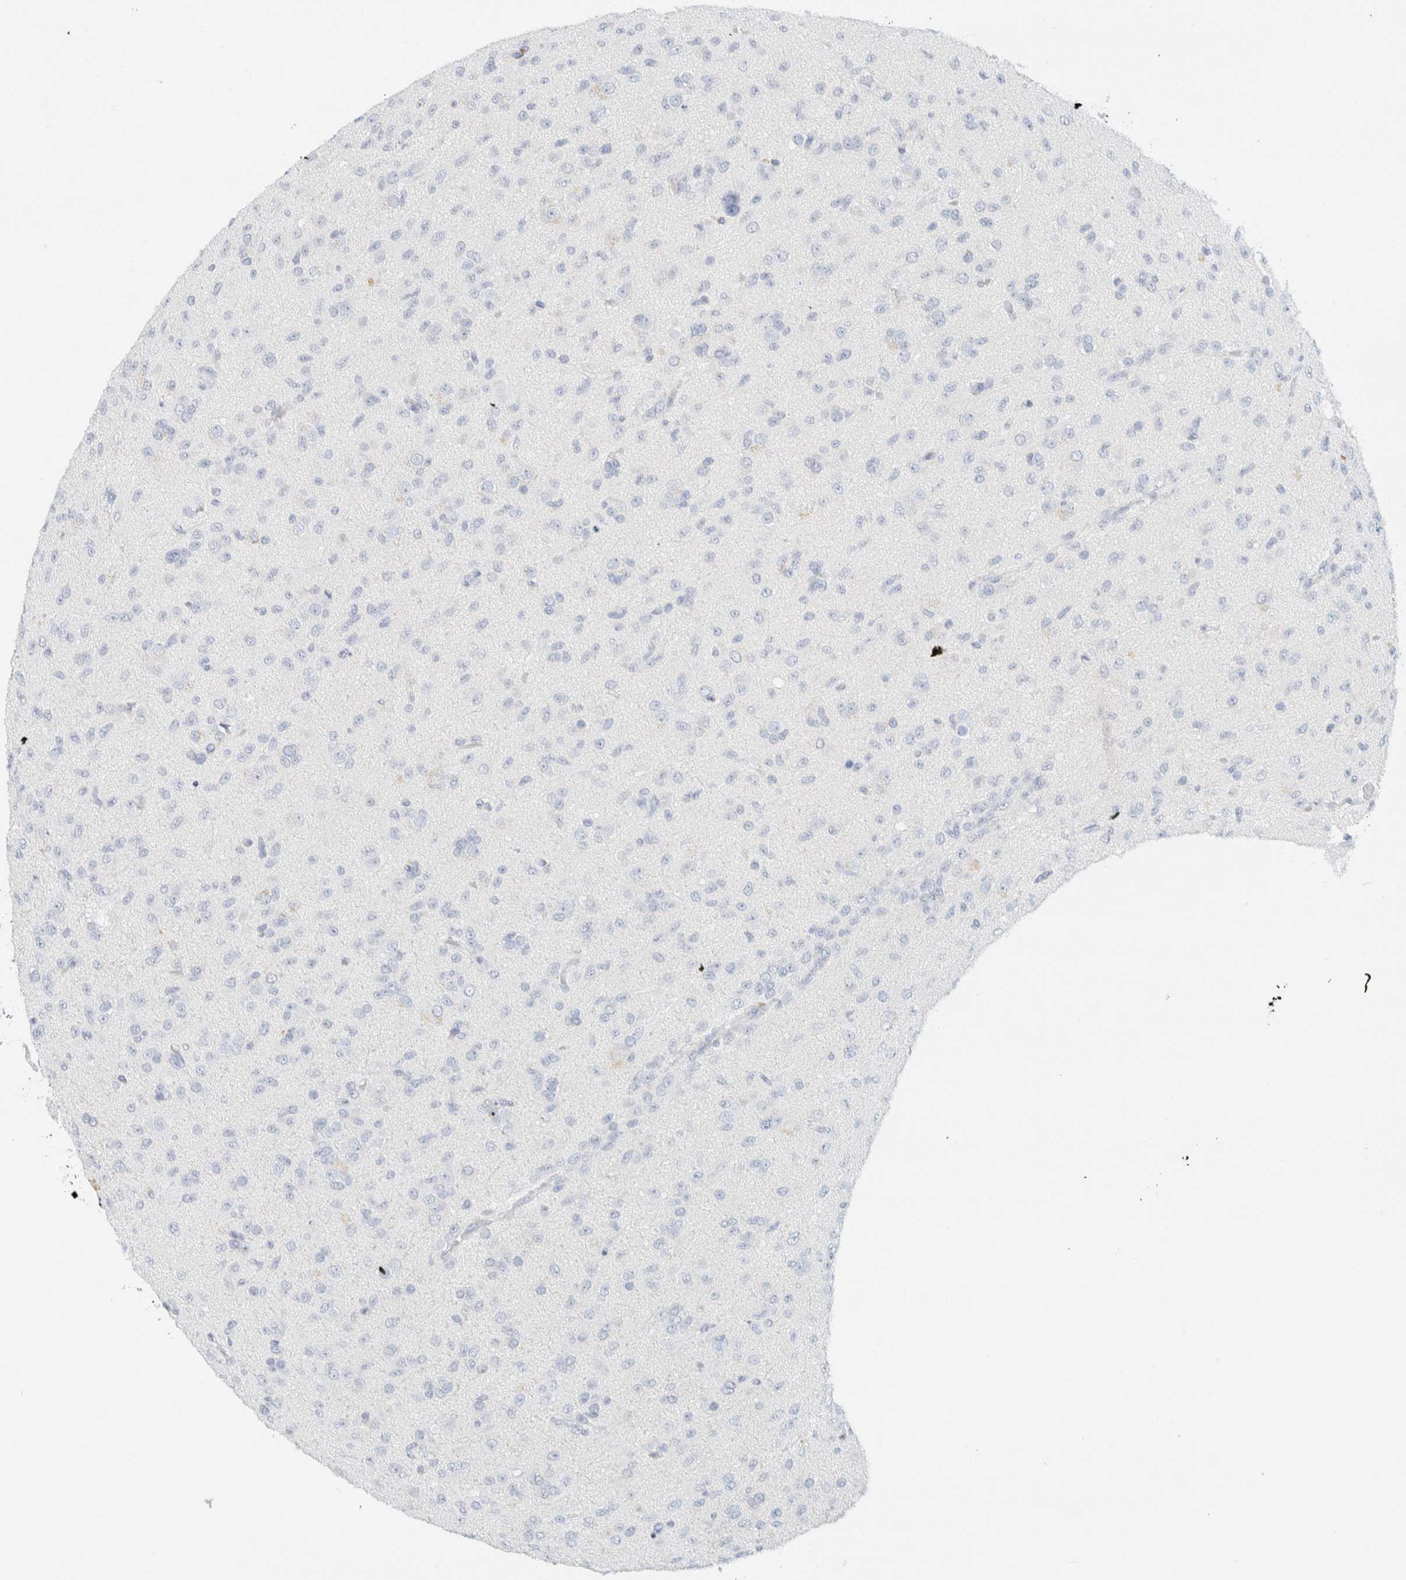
{"staining": {"intensity": "negative", "quantity": "none", "location": "none"}, "tissue": "glioma", "cell_type": "Tumor cells", "image_type": "cancer", "snomed": [{"axis": "morphology", "description": "Glioma, malignant, Low grade"}, {"axis": "topography", "description": "Brain"}], "caption": "Malignant low-grade glioma stained for a protein using immunohistochemistry demonstrates no staining tumor cells.", "gene": "ALOX12B", "patient": {"sex": "male", "age": 65}}